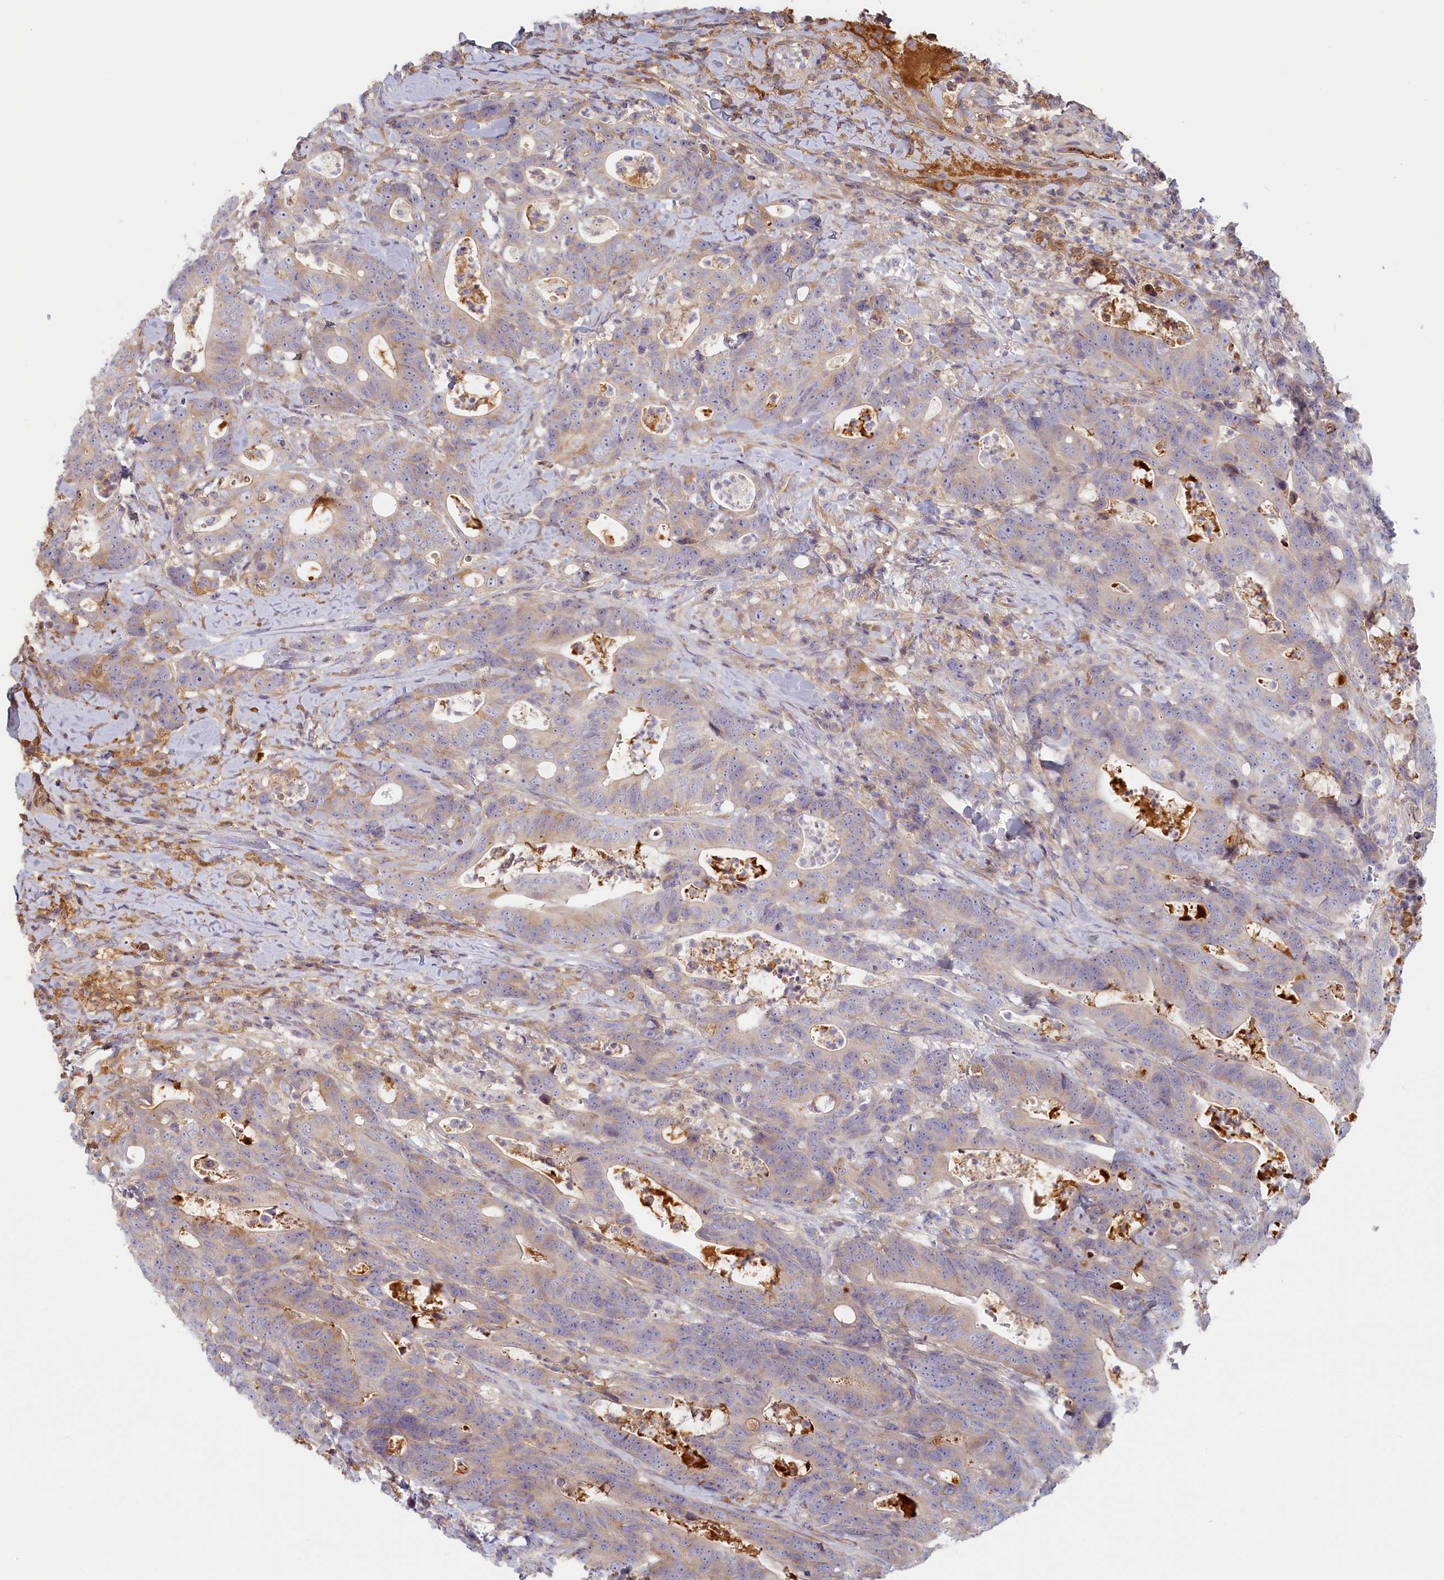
{"staining": {"intensity": "weak", "quantity": "<25%", "location": "cytoplasmic/membranous"}, "tissue": "colorectal cancer", "cell_type": "Tumor cells", "image_type": "cancer", "snomed": [{"axis": "morphology", "description": "Adenocarcinoma, NOS"}, {"axis": "topography", "description": "Colon"}], "caption": "Tumor cells are negative for brown protein staining in adenocarcinoma (colorectal).", "gene": "STX16", "patient": {"sex": "female", "age": 82}}